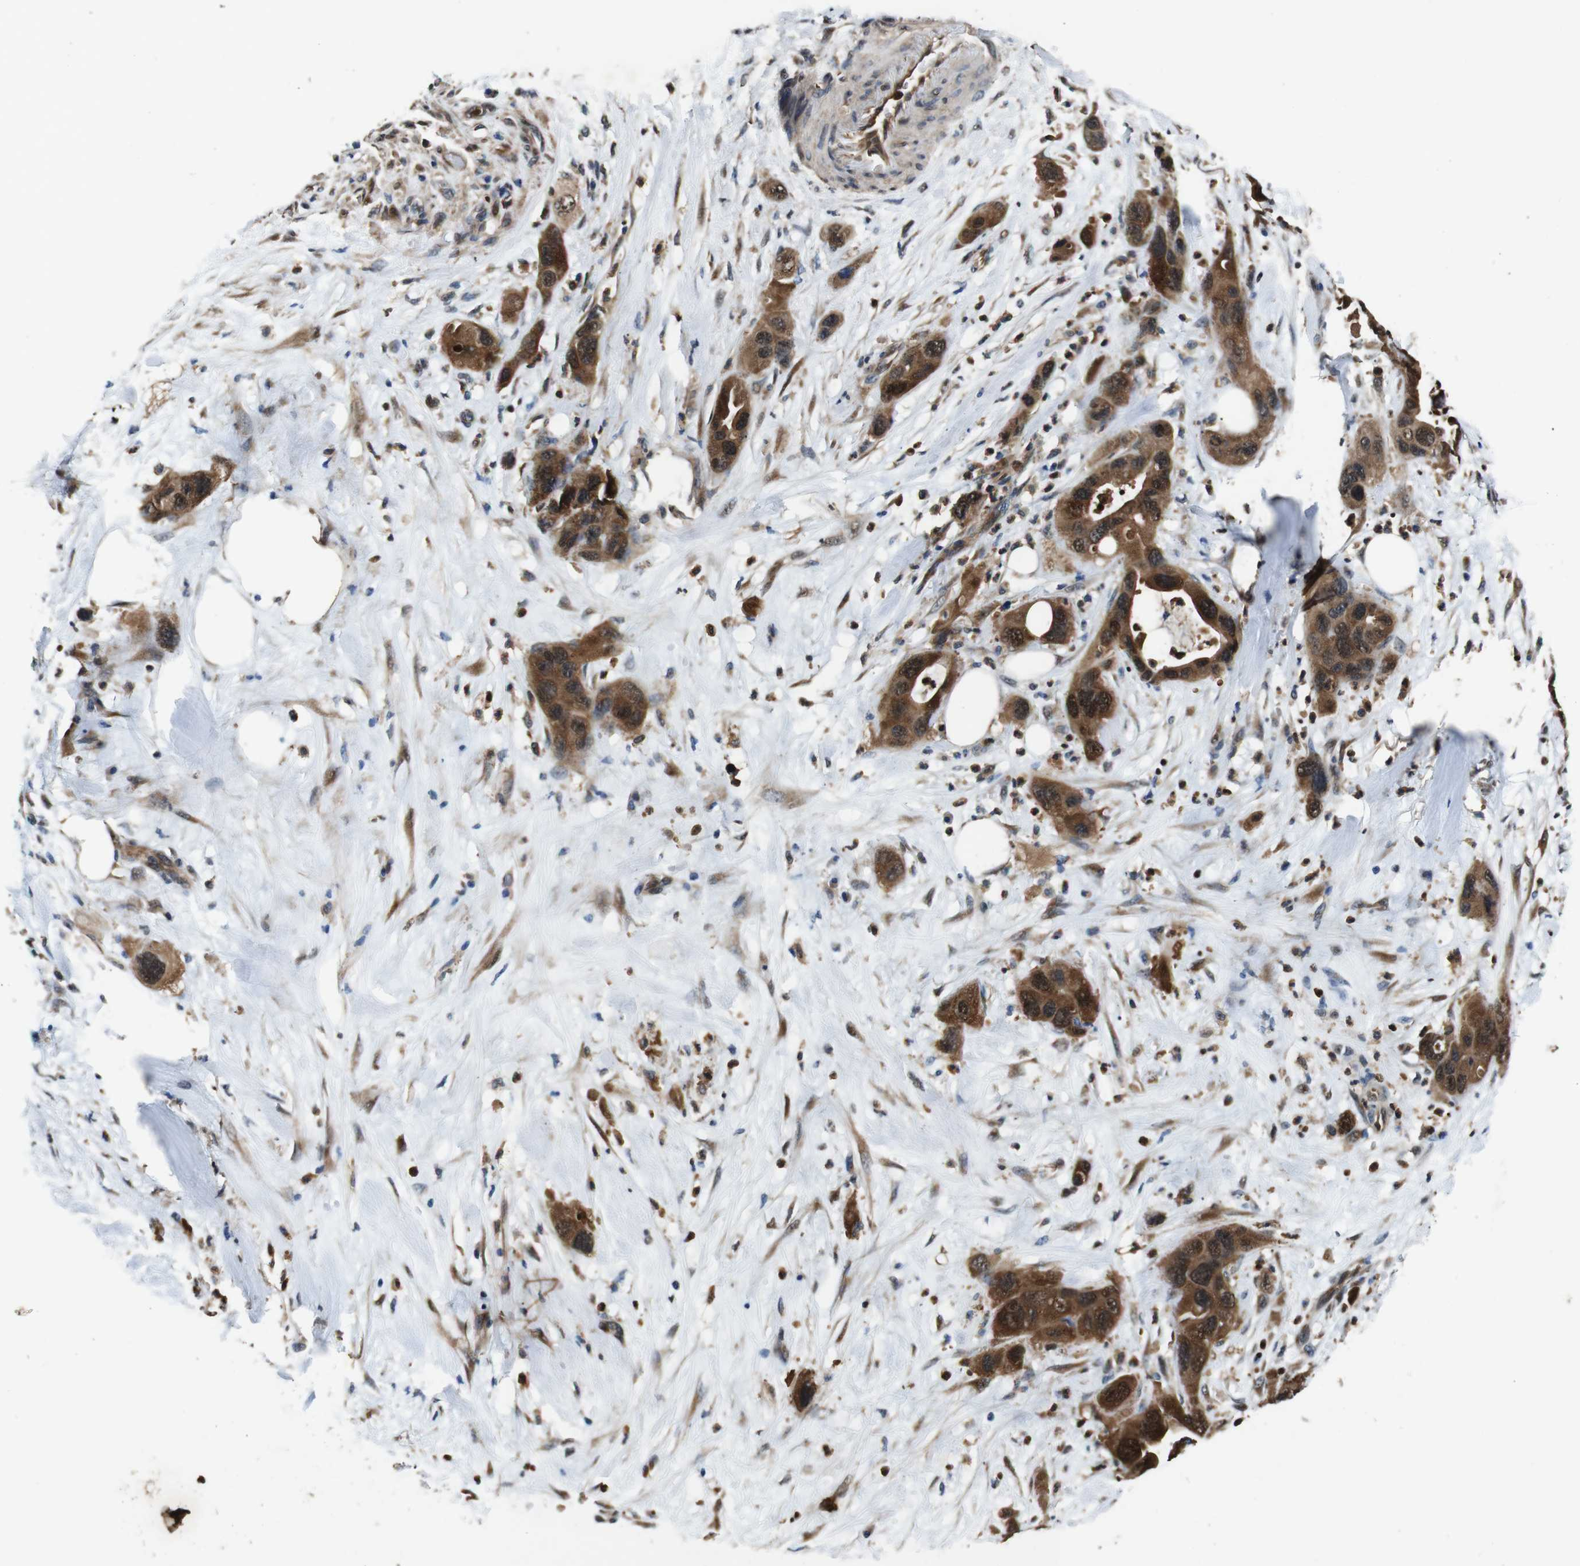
{"staining": {"intensity": "strong", "quantity": ">75%", "location": "cytoplasmic/membranous,nuclear"}, "tissue": "pancreatic cancer", "cell_type": "Tumor cells", "image_type": "cancer", "snomed": [{"axis": "morphology", "description": "Adenocarcinoma, NOS"}, {"axis": "topography", "description": "Pancreas"}], "caption": "DAB immunohistochemical staining of adenocarcinoma (pancreatic) shows strong cytoplasmic/membranous and nuclear protein staining in about >75% of tumor cells. Nuclei are stained in blue.", "gene": "ANXA1", "patient": {"sex": "female", "age": 71}}